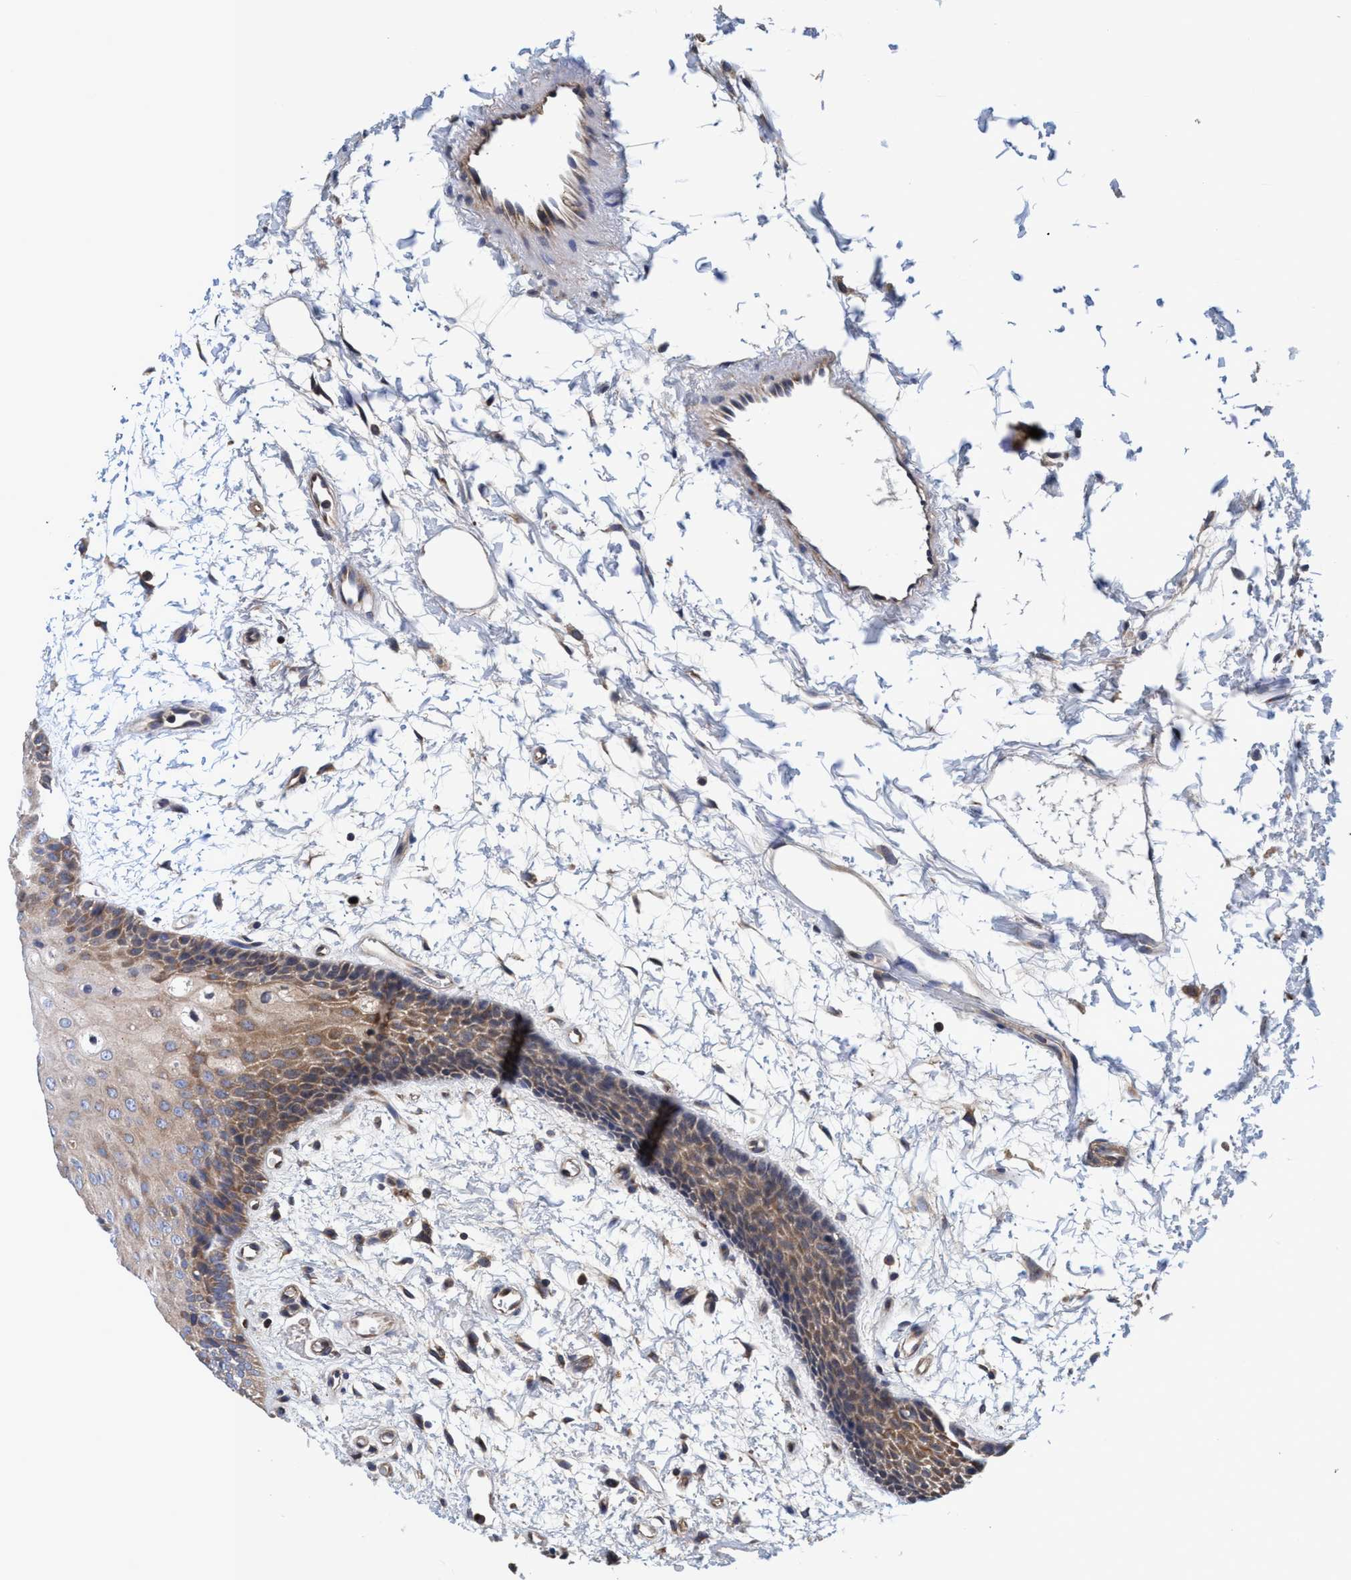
{"staining": {"intensity": "moderate", "quantity": ">75%", "location": "cytoplasmic/membranous"}, "tissue": "oral mucosa", "cell_type": "Squamous epithelial cells", "image_type": "normal", "snomed": [{"axis": "morphology", "description": "Normal tissue, NOS"}, {"axis": "topography", "description": "Skeletal muscle"}, {"axis": "topography", "description": "Oral tissue"}, {"axis": "topography", "description": "Peripheral nerve tissue"}], "caption": "Protein expression analysis of unremarkable oral mucosa displays moderate cytoplasmic/membranous positivity in approximately >75% of squamous epithelial cells. The staining was performed using DAB (3,3'-diaminobenzidine), with brown indicating positive protein expression. Nuclei are stained blue with hematoxylin.", "gene": "CALCOCO2", "patient": {"sex": "female", "age": 84}}